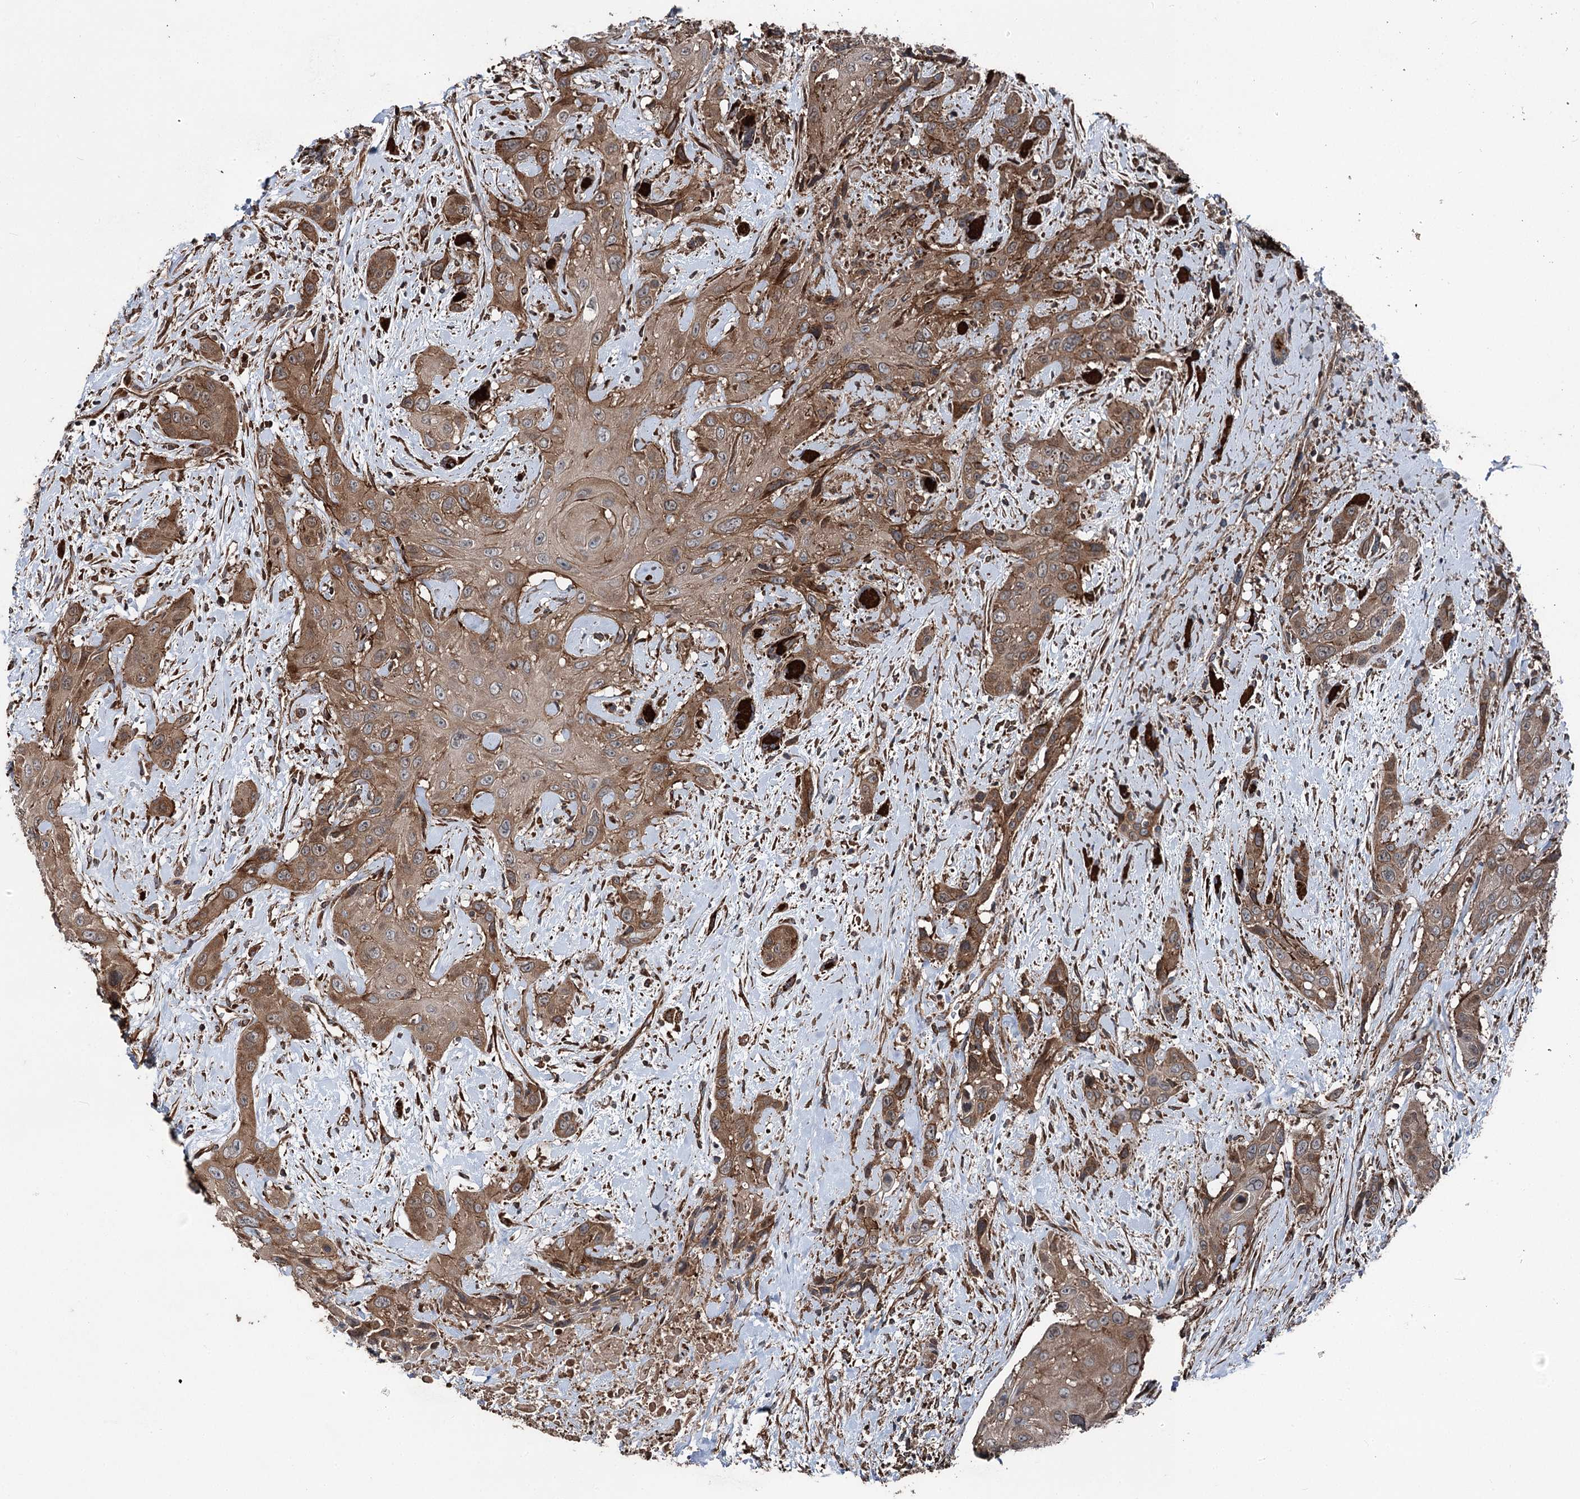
{"staining": {"intensity": "moderate", "quantity": ">75%", "location": "cytoplasmic/membranous"}, "tissue": "head and neck cancer", "cell_type": "Tumor cells", "image_type": "cancer", "snomed": [{"axis": "morphology", "description": "Squamous cell carcinoma, NOS"}, {"axis": "topography", "description": "Head-Neck"}], "caption": "IHC staining of head and neck cancer, which displays medium levels of moderate cytoplasmic/membranous staining in approximately >75% of tumor cells indicating moderate cytoplasmic/membranous protein expression. The staining was performed using DAB (brown) for protein detection and nuclei were counterstained in hematoxylin (blue).", "gene": "ITFG2", "patient": {"sex": "male", "age": 81}}